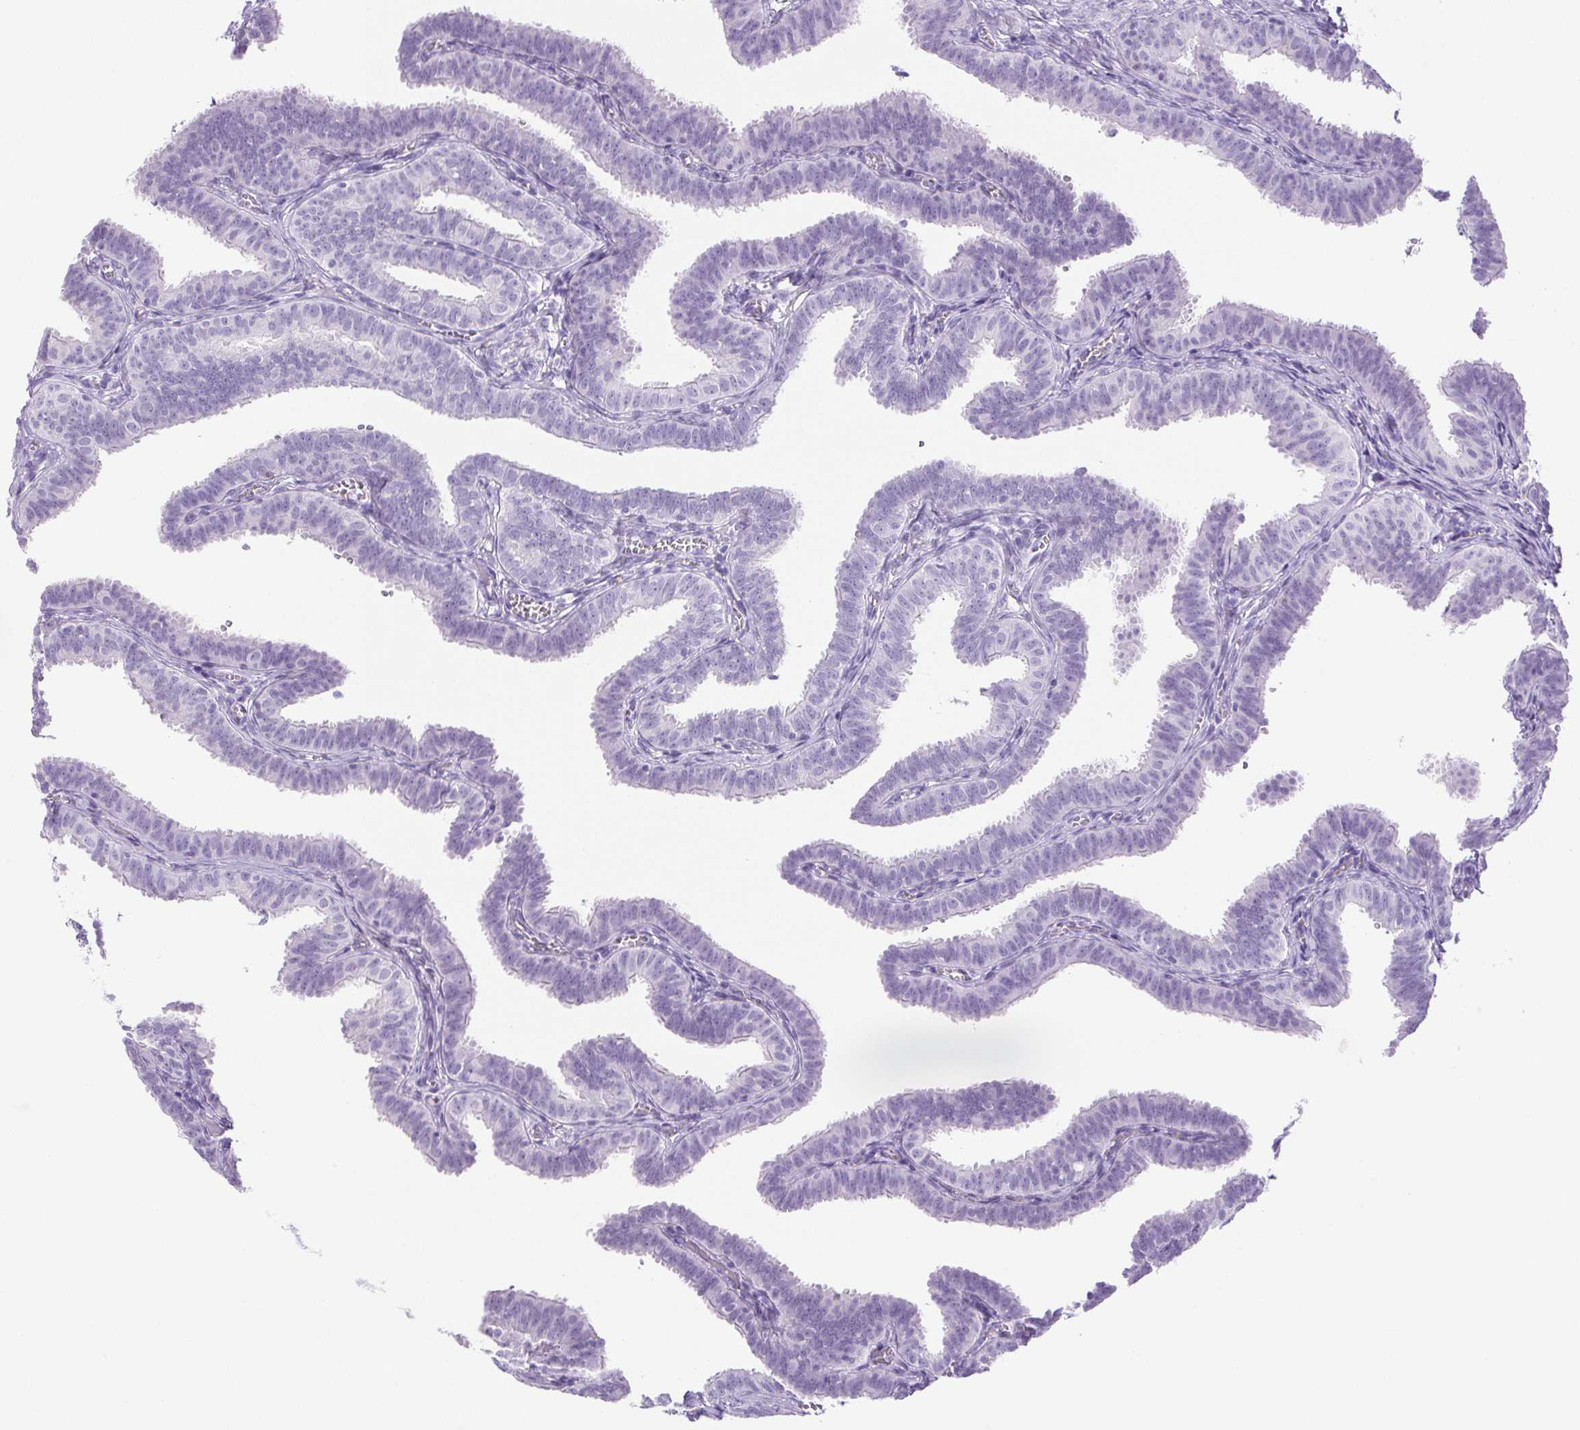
{"staining": {"intensity": "negative", "quantity": "none", "location": "none"}, "tissue": "fallopian tube", "cell_type": "Glandular cells", "image_type": "normal", "snomed": [{"axis": "morphology", "description": "Normal tissue, NOS"}, {"axis": "topography", "description": "Fallopian tube"}], "caption": "High power microscopy image of an immunohistochemistry micrograph of benign fallopian tube, revealing no significant positivity in glandular cells.", "gene": "HLA", "patient": {"sex": "female", "age": 25}}